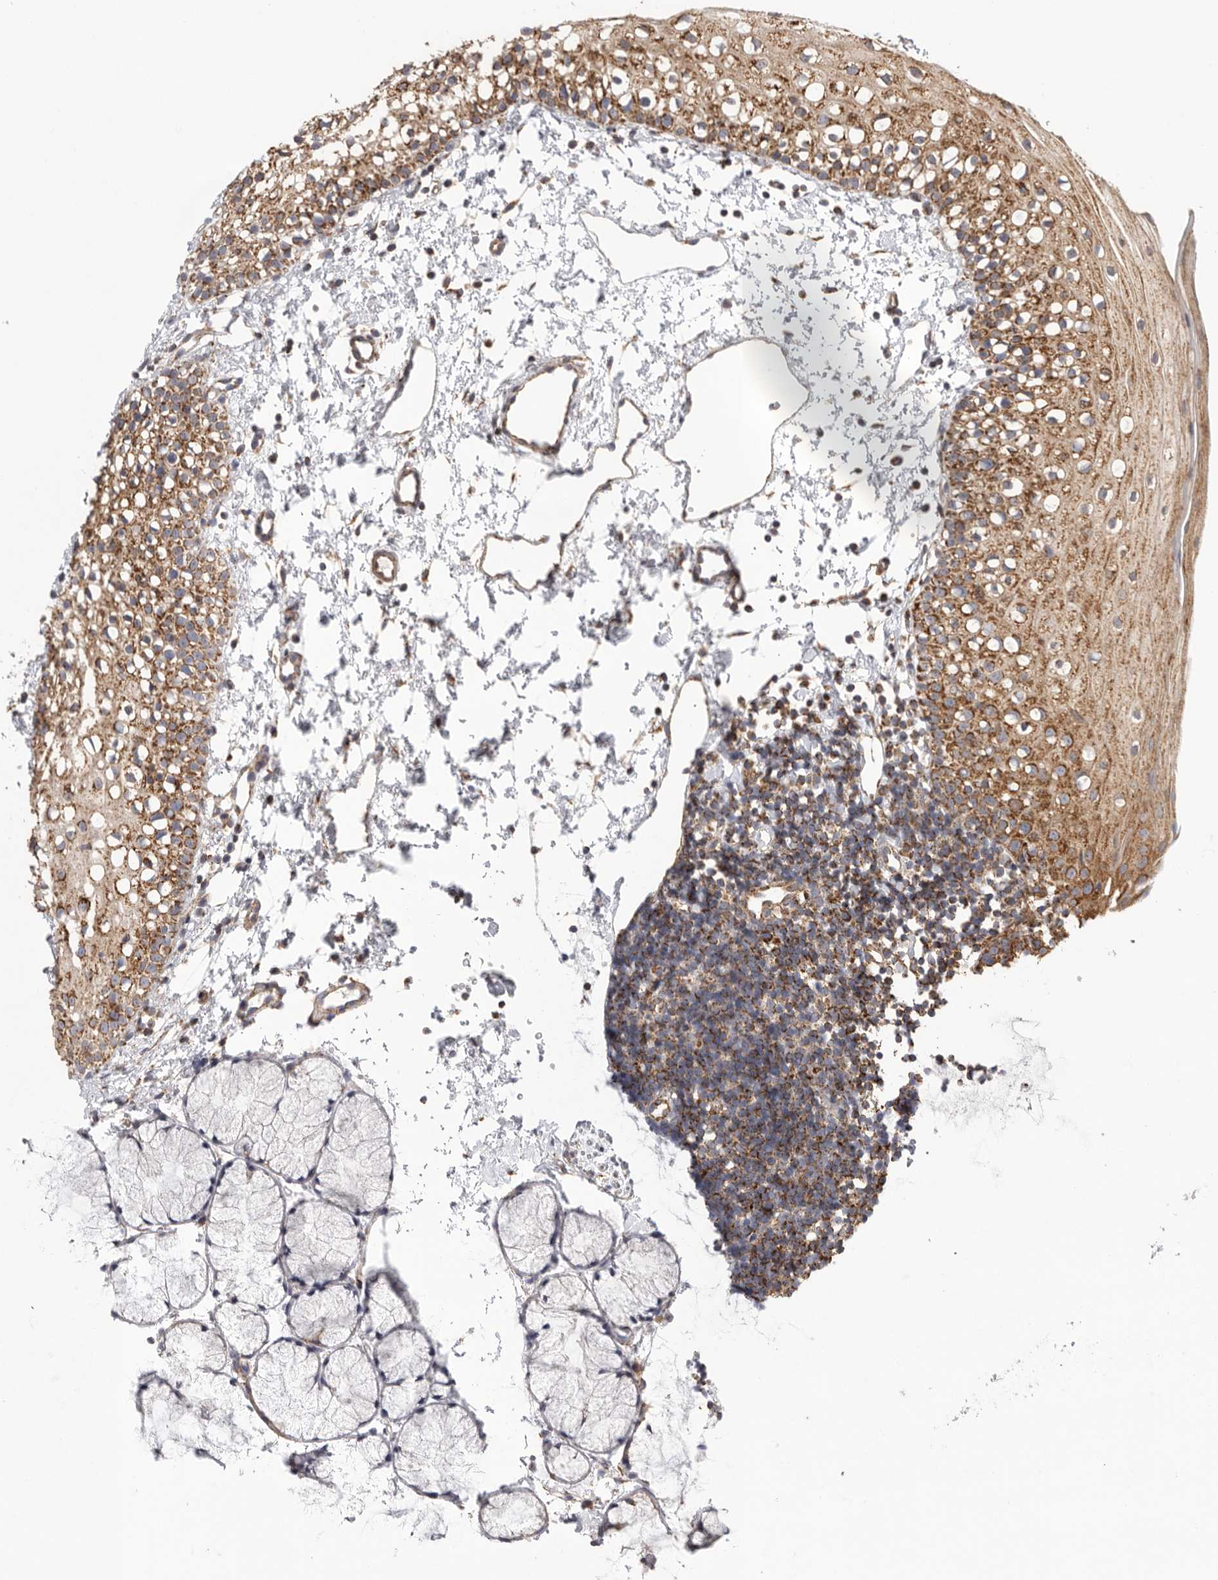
{"staining": {"intensity": "moderate", "quantity": ">75%", "location": "cytoplasmic/membranous"}, "tissue": "oral mucosa", "cell_type": "Squamous epithelial cells", "image_type": "normal", "snomed": [{"axis": "morphology", "description": "Normal tissue, NOS"}, {"axis": "topography", "description": "Oral tissue"}], "caption": "About >75% of squamous epithelial cells in benign human oral mucosa exhibit moderate cytoplasmic/membranous protein positivity as visualized by brown immunohistochemical staining.", "gene": "FKBP8", "patient": {"sex": "male", "age": 28}}